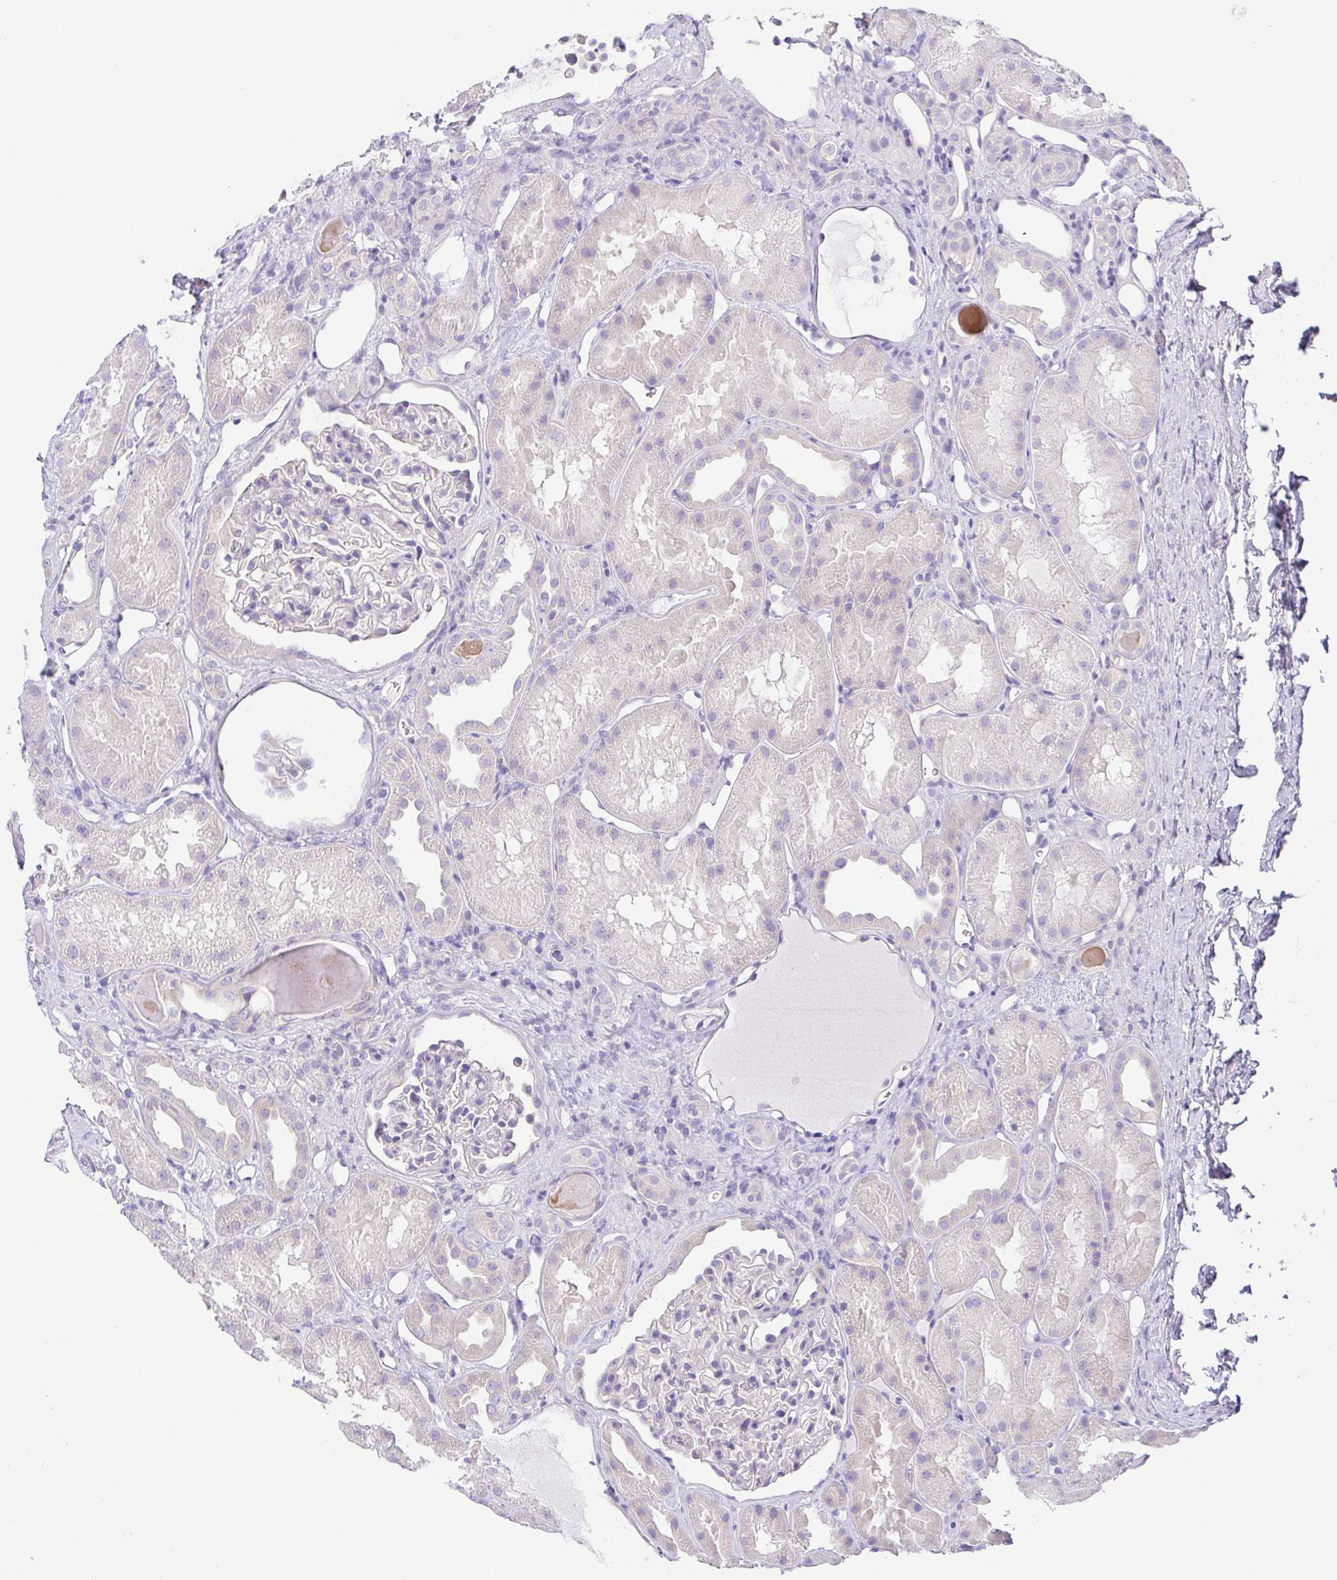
{"staining": {"intensity": "negative", "quantity": "none", "location": "none"}, "tissue": "kidney", "cell_type": "Cells in glomeruli", "image_type": "normal", "snomed": [{"axis": "morphology", "description": "Normal tissue, NOS"}, {"axis": "topography", "description": "Kidney"}], "caption": "An image of kidney stained for a protein displays no brown staining in cells in glomeruli. The staining was performed using DAB to visualize the protein expression in brown, while the nuclei were stained in blue with hematoxylin (Magnification: 20x).", "gene": "PKDREJ", "patient": {"sex": "male", "age": 61}}